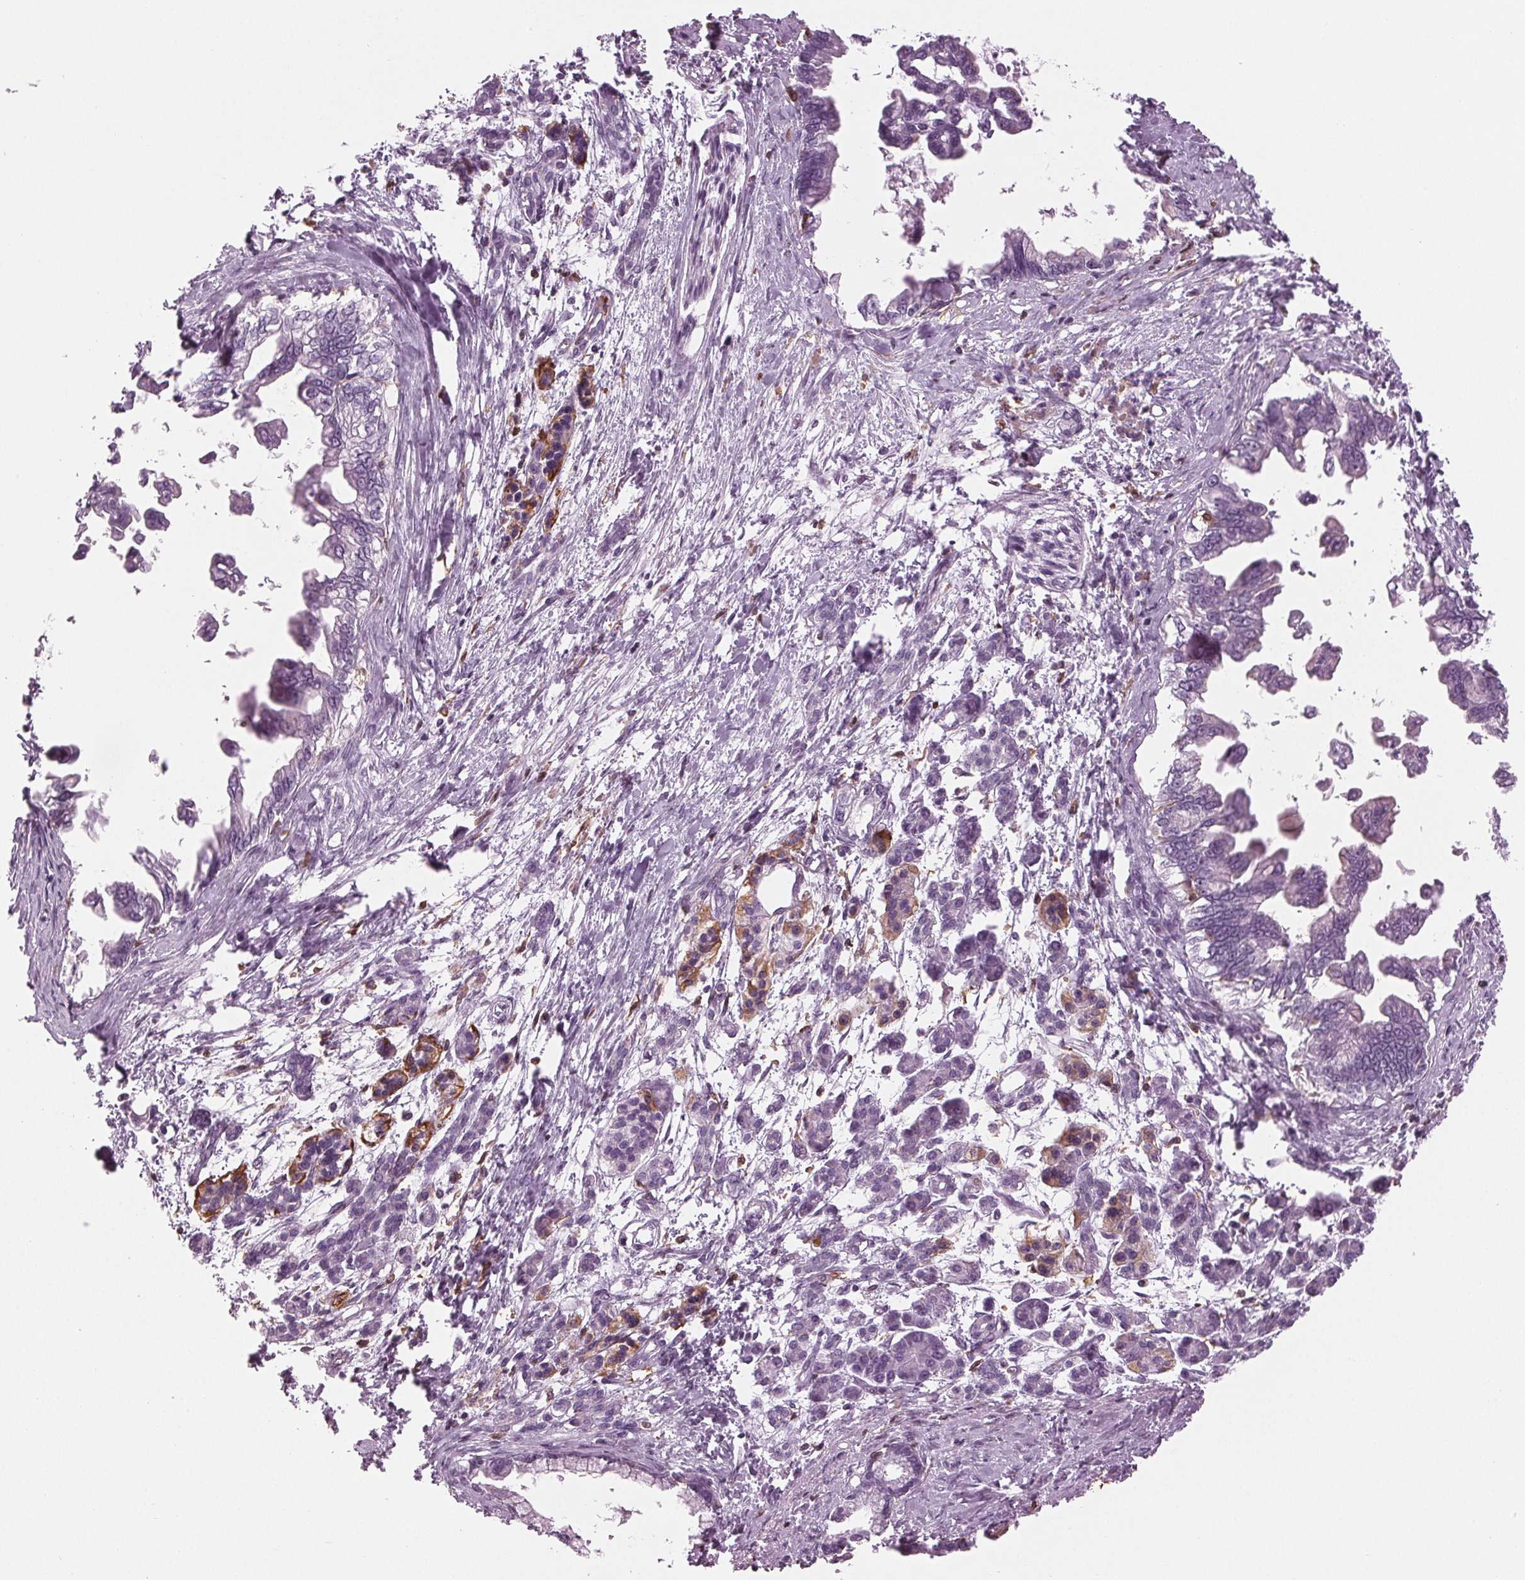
{"staining": {"intensity": "negative", "quantity": "none", "location": "none"}, "tissue": "pancreatic cancer", "cell_type": "Tumor cells", "image_type": "cancer", "snomed": [{"axis": "morphology", "description": "Adenocarcinoma, NOS"}, {"axis": "topography", "description": "Pancreas"}], "caption": "Pancreatic cancer stained for a protein using immunohistochemistry demonstrates no positivity tumor cells.", "gene": "BTLA", "patient": {"sex": "male", "age": 61}}